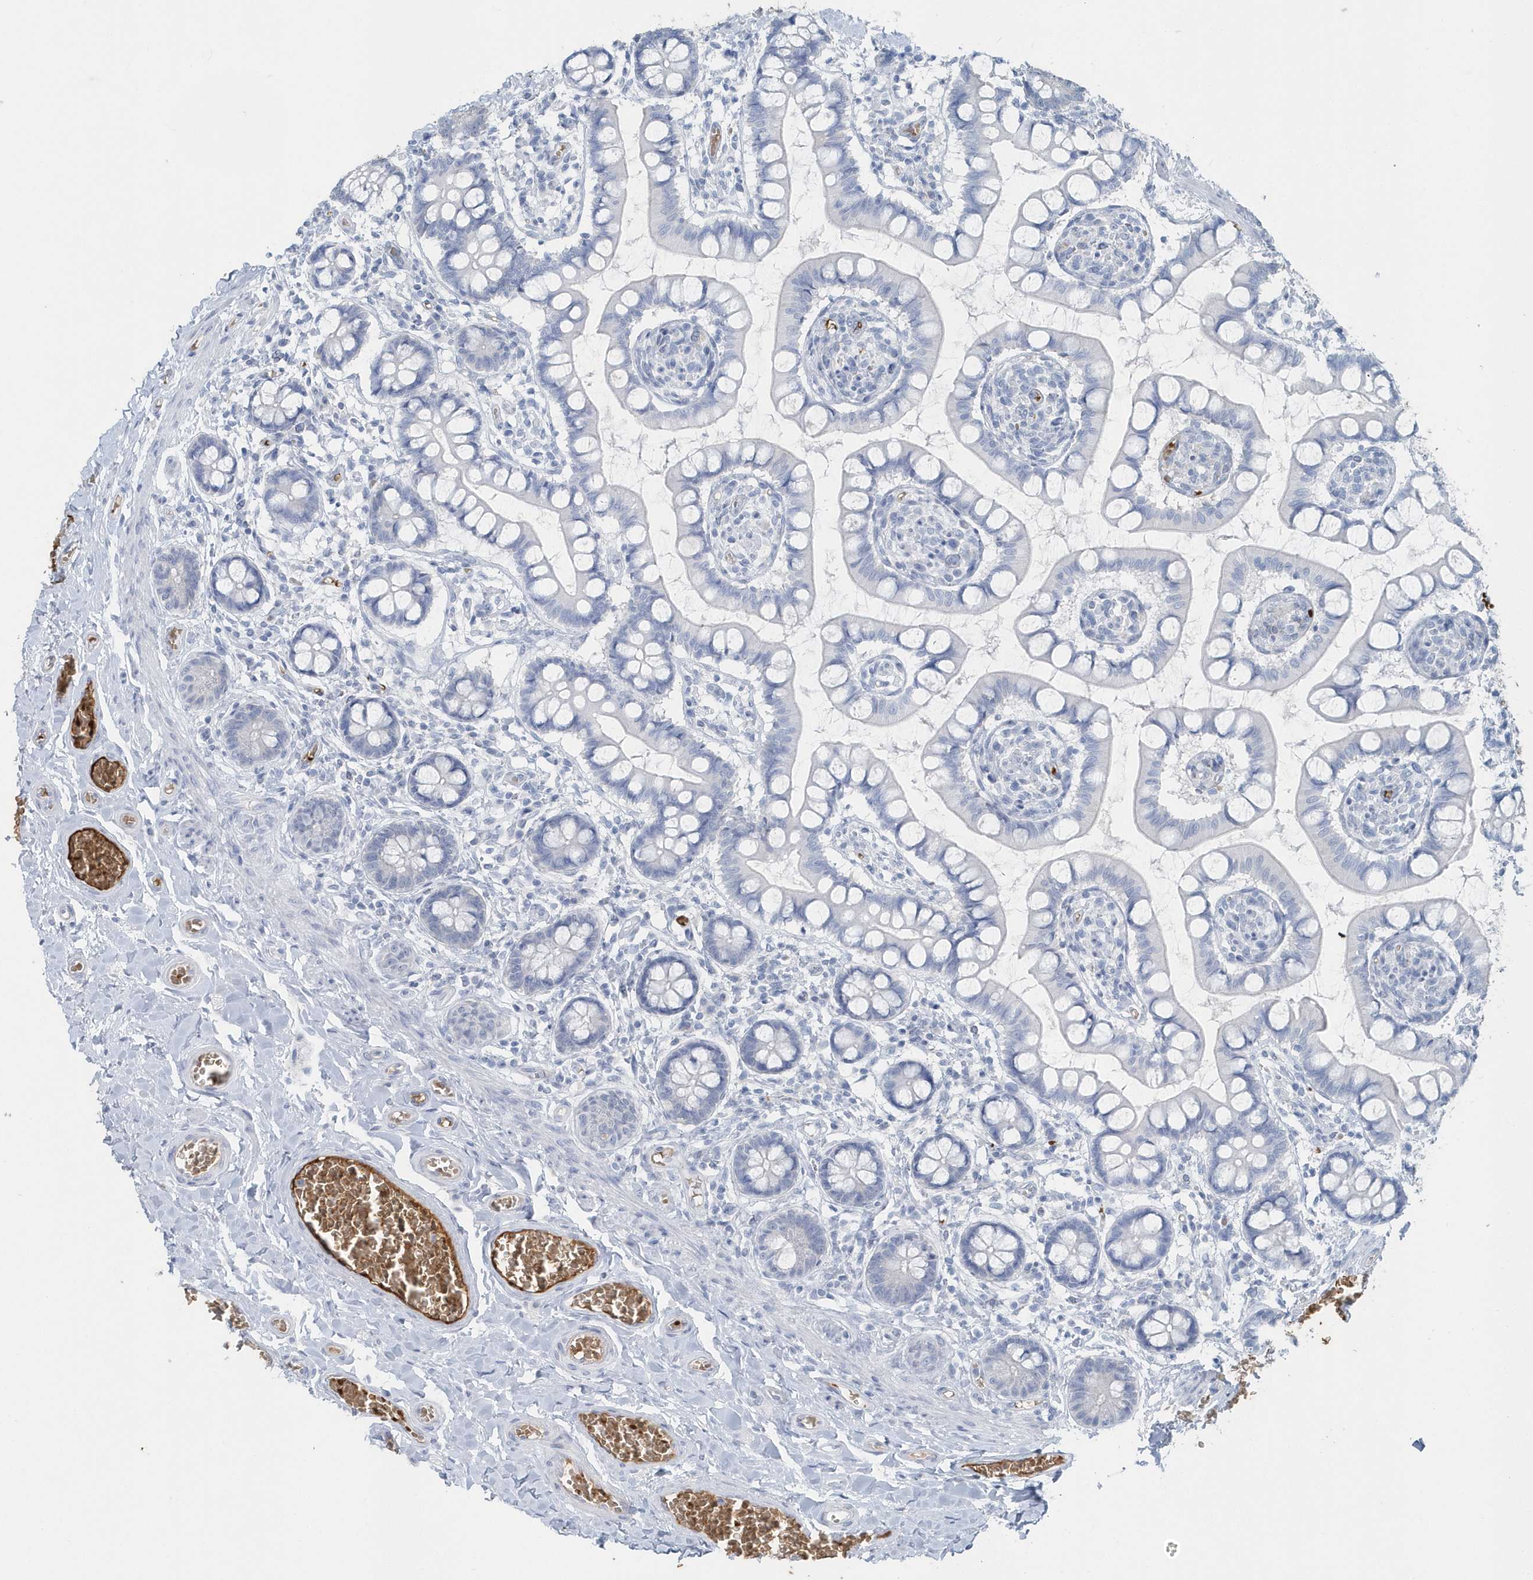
{"staining": {"intensity": "negative", "quantity": "none", "location": "none"}, "tissue": "small intestine", "cell_type": "Glandular cells", "image_type": "normal", "snomed": [{"axis": "morphology", "description": "Normal tissue, NOS"}, {"axis": "topography", "description": "Small intestine"}], "caption": "The histopathology image shows no significant positivity in glandular cells of small intestine. The staining is performed using DAB (3,3'-diaminobenzidine) brown chromogen with nuclei counter-stained in using hematoxylin.", "gene": "HBA2", "patient": {"sex": "male", "age": 52}}